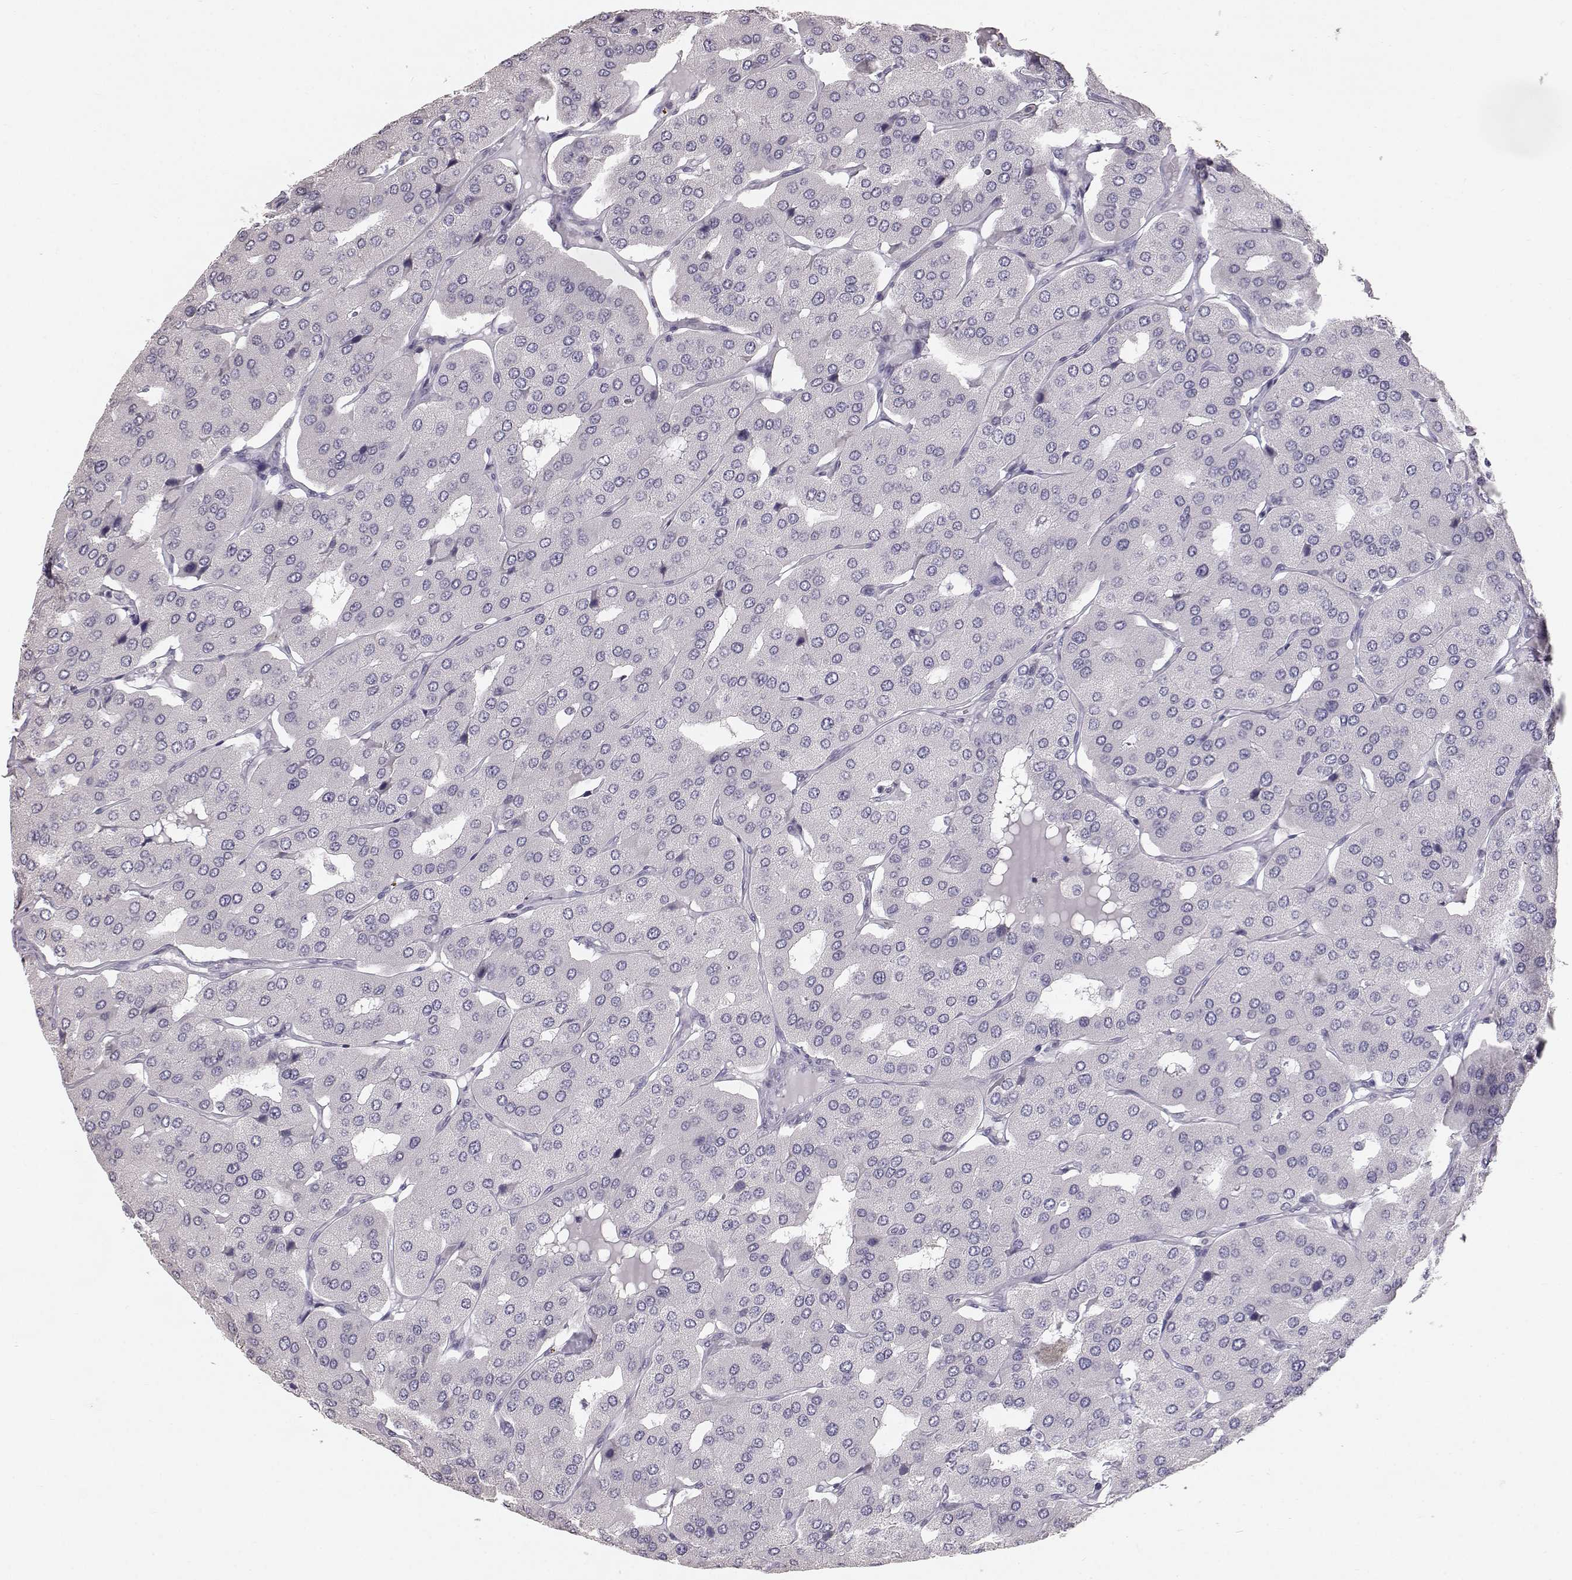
{"staining": {"intensity": "negative", "quantity": "none", "location": "none"}, "tissue": "parathyroid gland", "cell_type": "Glandular cells", "image_type": "normal", "snomed": [{"axis": "morphology", "description": "Normal tissue, NOS"}, {"axis": "morphology", "description": "Adenoma, NOS"}, {"axis": "topography", "description": "Parathyroid gland"}], "caption": "DAB immunohistochemical staining of unremarkable parathyroid gland exhibits no significant positivity in glandular cells.", "gene": "KRT31", "patient": {"sex": "female", "age": 86}}